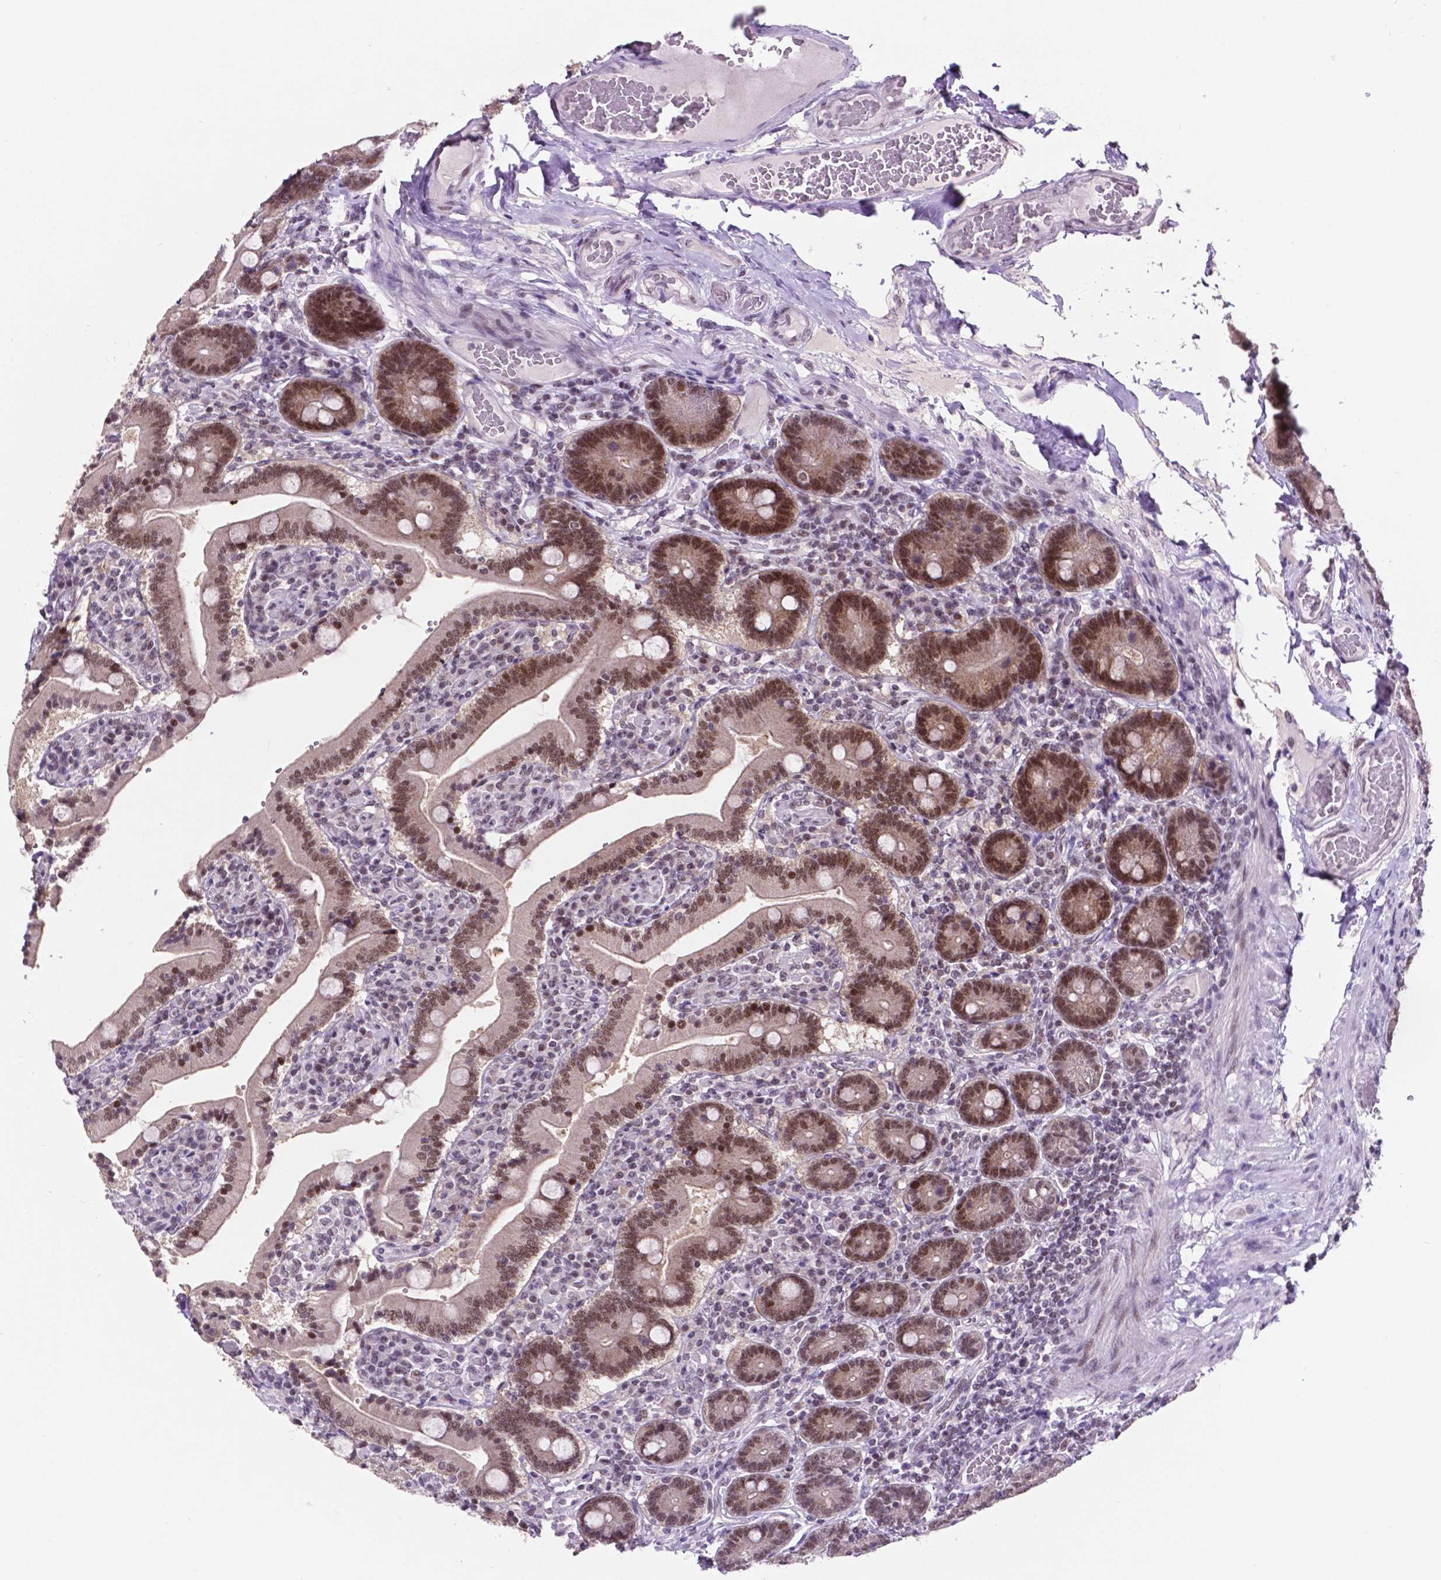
{"staining": {"intensity": "strong", "quantity": ">75%", "location": "nuclear"}, "tissue": "duodenum", "cell_type": "Glandular cells", "image_type": "normal", "snomed": [{"axis": "morphology", "description": "Normal tissue, NOS"}, {"axis": "topography", "description": "Duodenum"}], "caption": "Brown immunohistochemical staining in unremarkable human duodenum shows strong nuclear expression in about >75% of glandular cells. (Brightfield microscopy of DAB IHC at high magnification).", "gene": "NCOR1", "patient": {"sex": "female", "age": 62}}